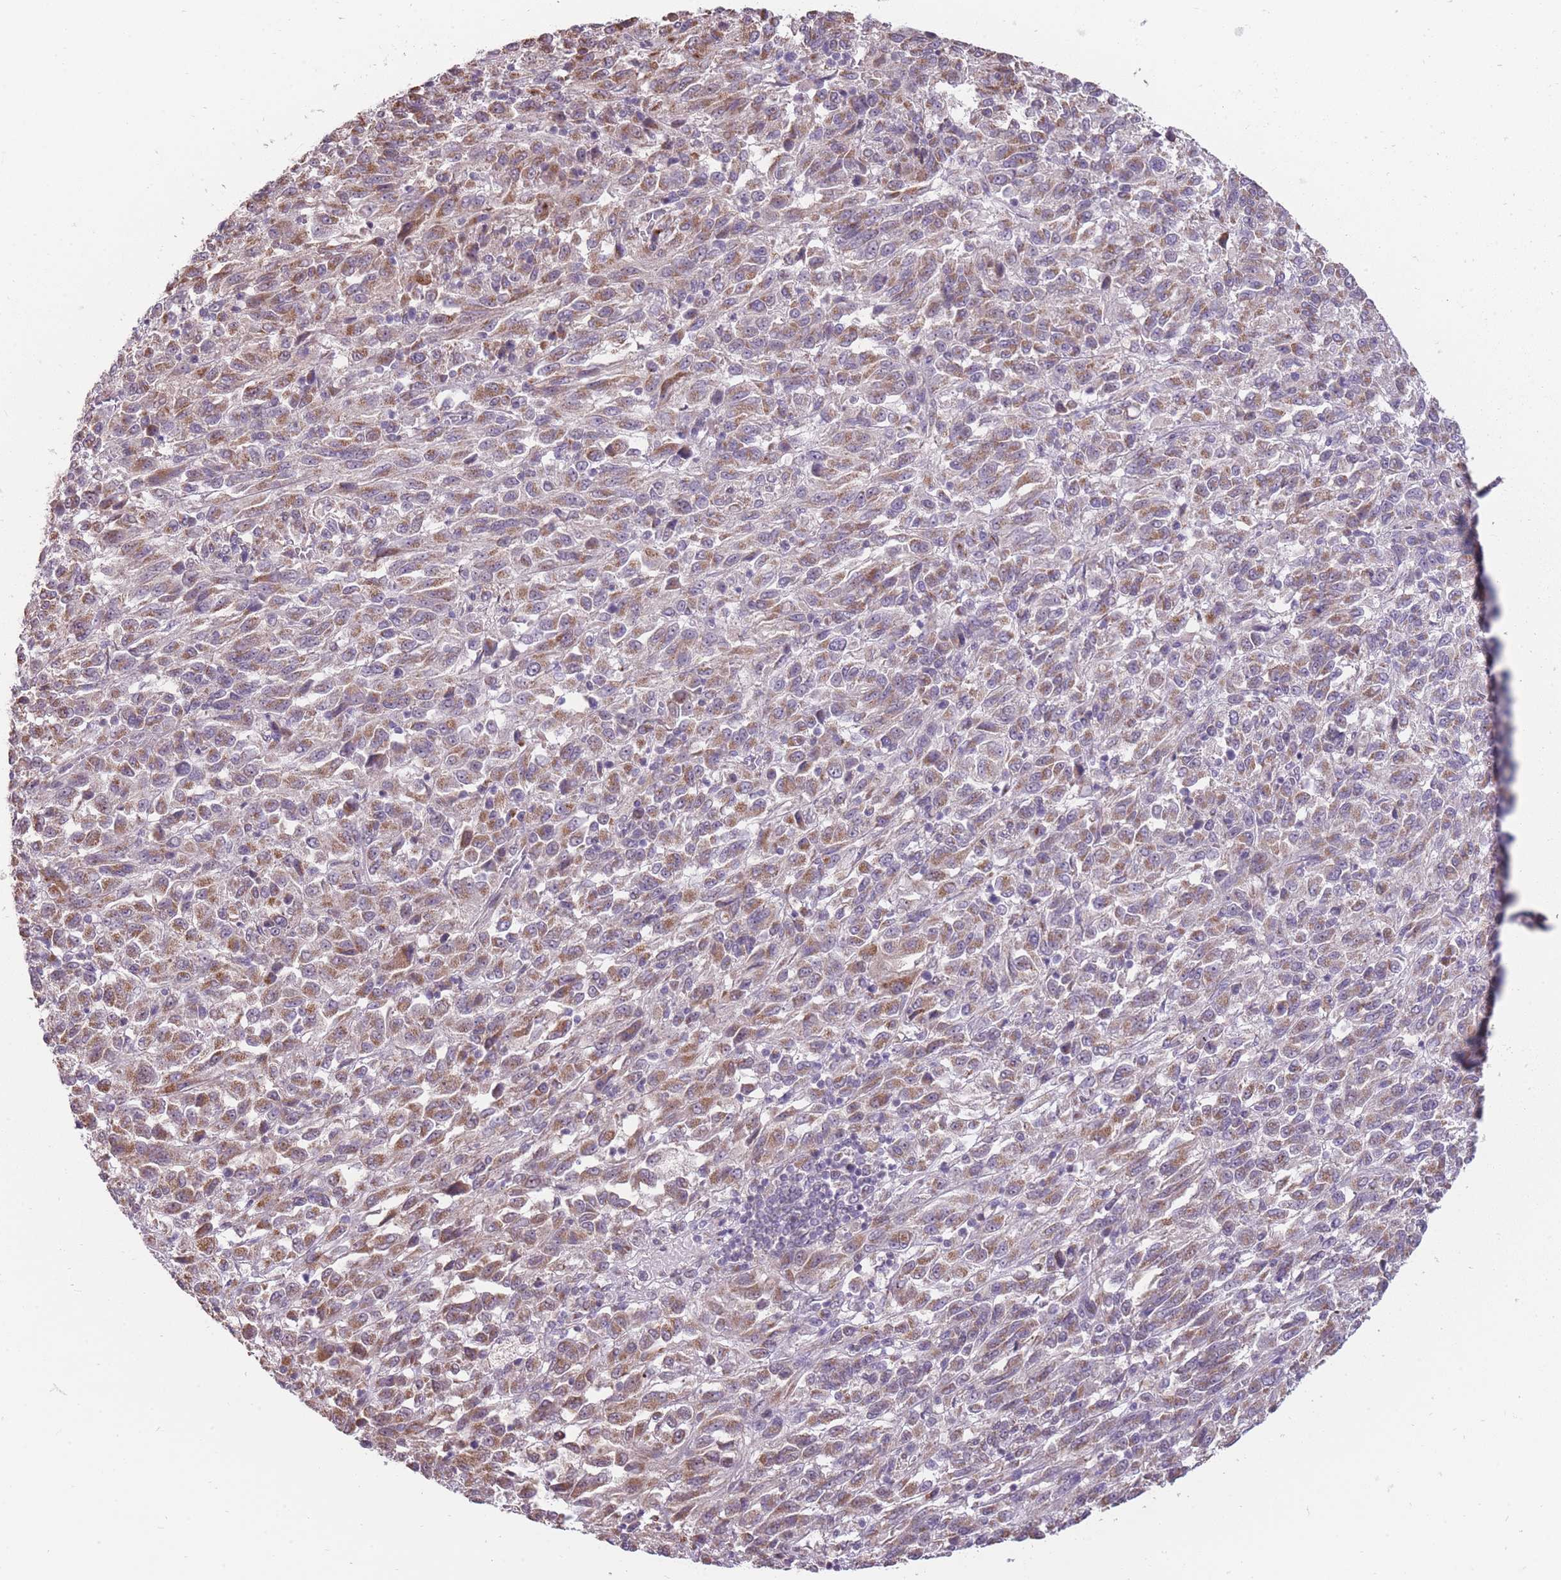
{"staining": {"intensity": "moderate", "quantity": "25%-75%", "location": "cytoplasmic/membranous"}, "tissue": "melanoma", "cell_type": "Tumor cells", "image_type": "cancer", "snomed": [{"axis": "morphology", "description": "Malignant melanoma, Metastatic site"}, {"axis": "topography", "description": "Lung"}], "caption": "The immunohistochemical stain labels moderate cytoplasmic/membranous expression in tumor cells of malignant melanoma (metastatic site) tissue.", "gene": "NELL1", "patient": {"sex": "male", "age": 64}}